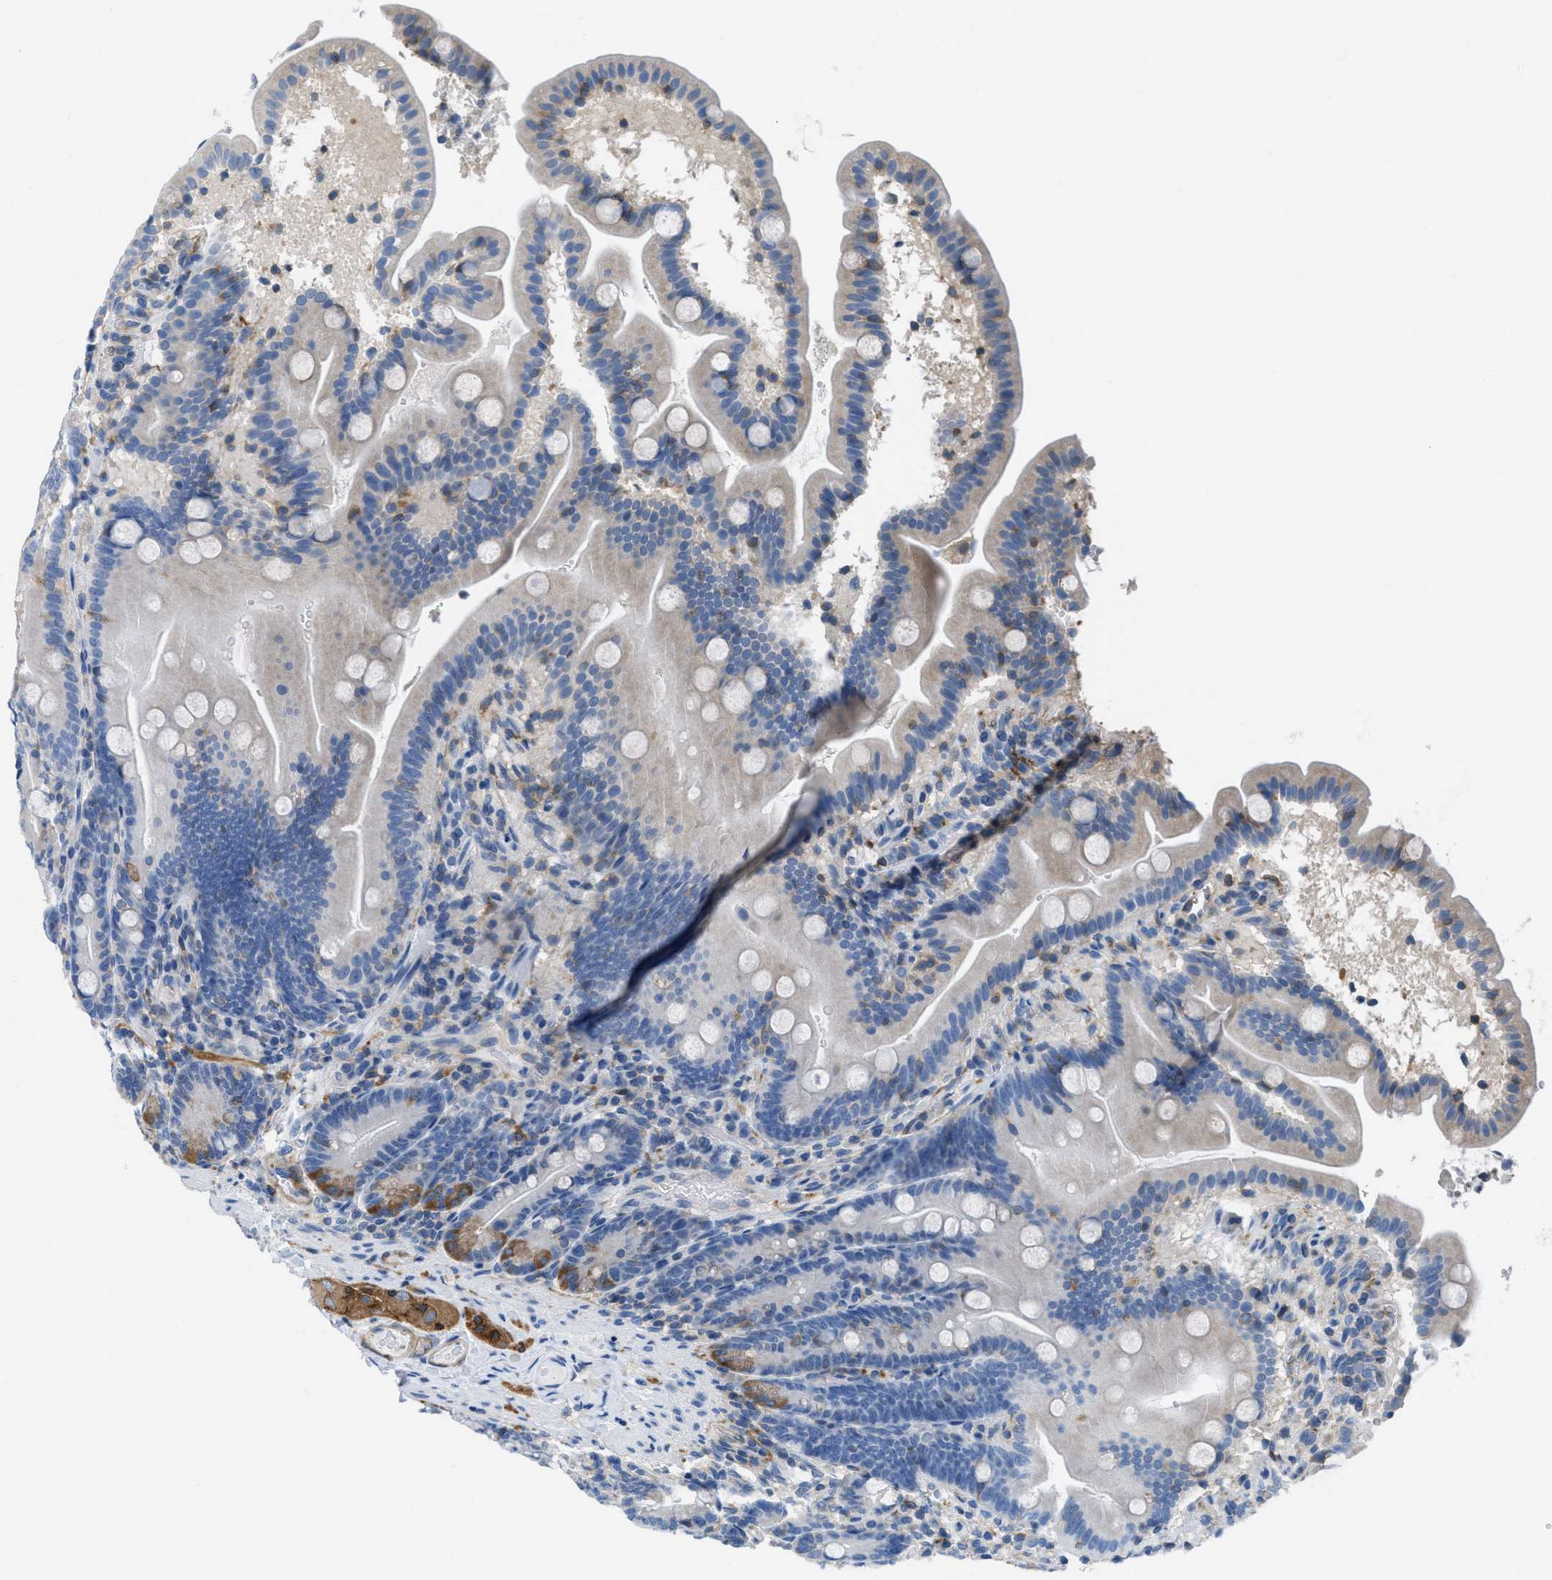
{"staining": {"intensity": "moderate", "quantity": "<25%", "location": "cytoplasmic/membranous"}, "tissue": "duodenum", "cell_type": "Glandular cells", "image_type": "normal", "snomed": [{"axis": "morphology", "description": "Normal tissue, NOS"}, {"axis": "topography", "description": "Duodenum"}], "caption": "The image exhibits a brown stain indicating the presence of a protein in the cytoplasmic/membranous of glandular cells in duodenum.", "gene": "MAPRE2", "patient": {"sex": "male", "age": 54}}